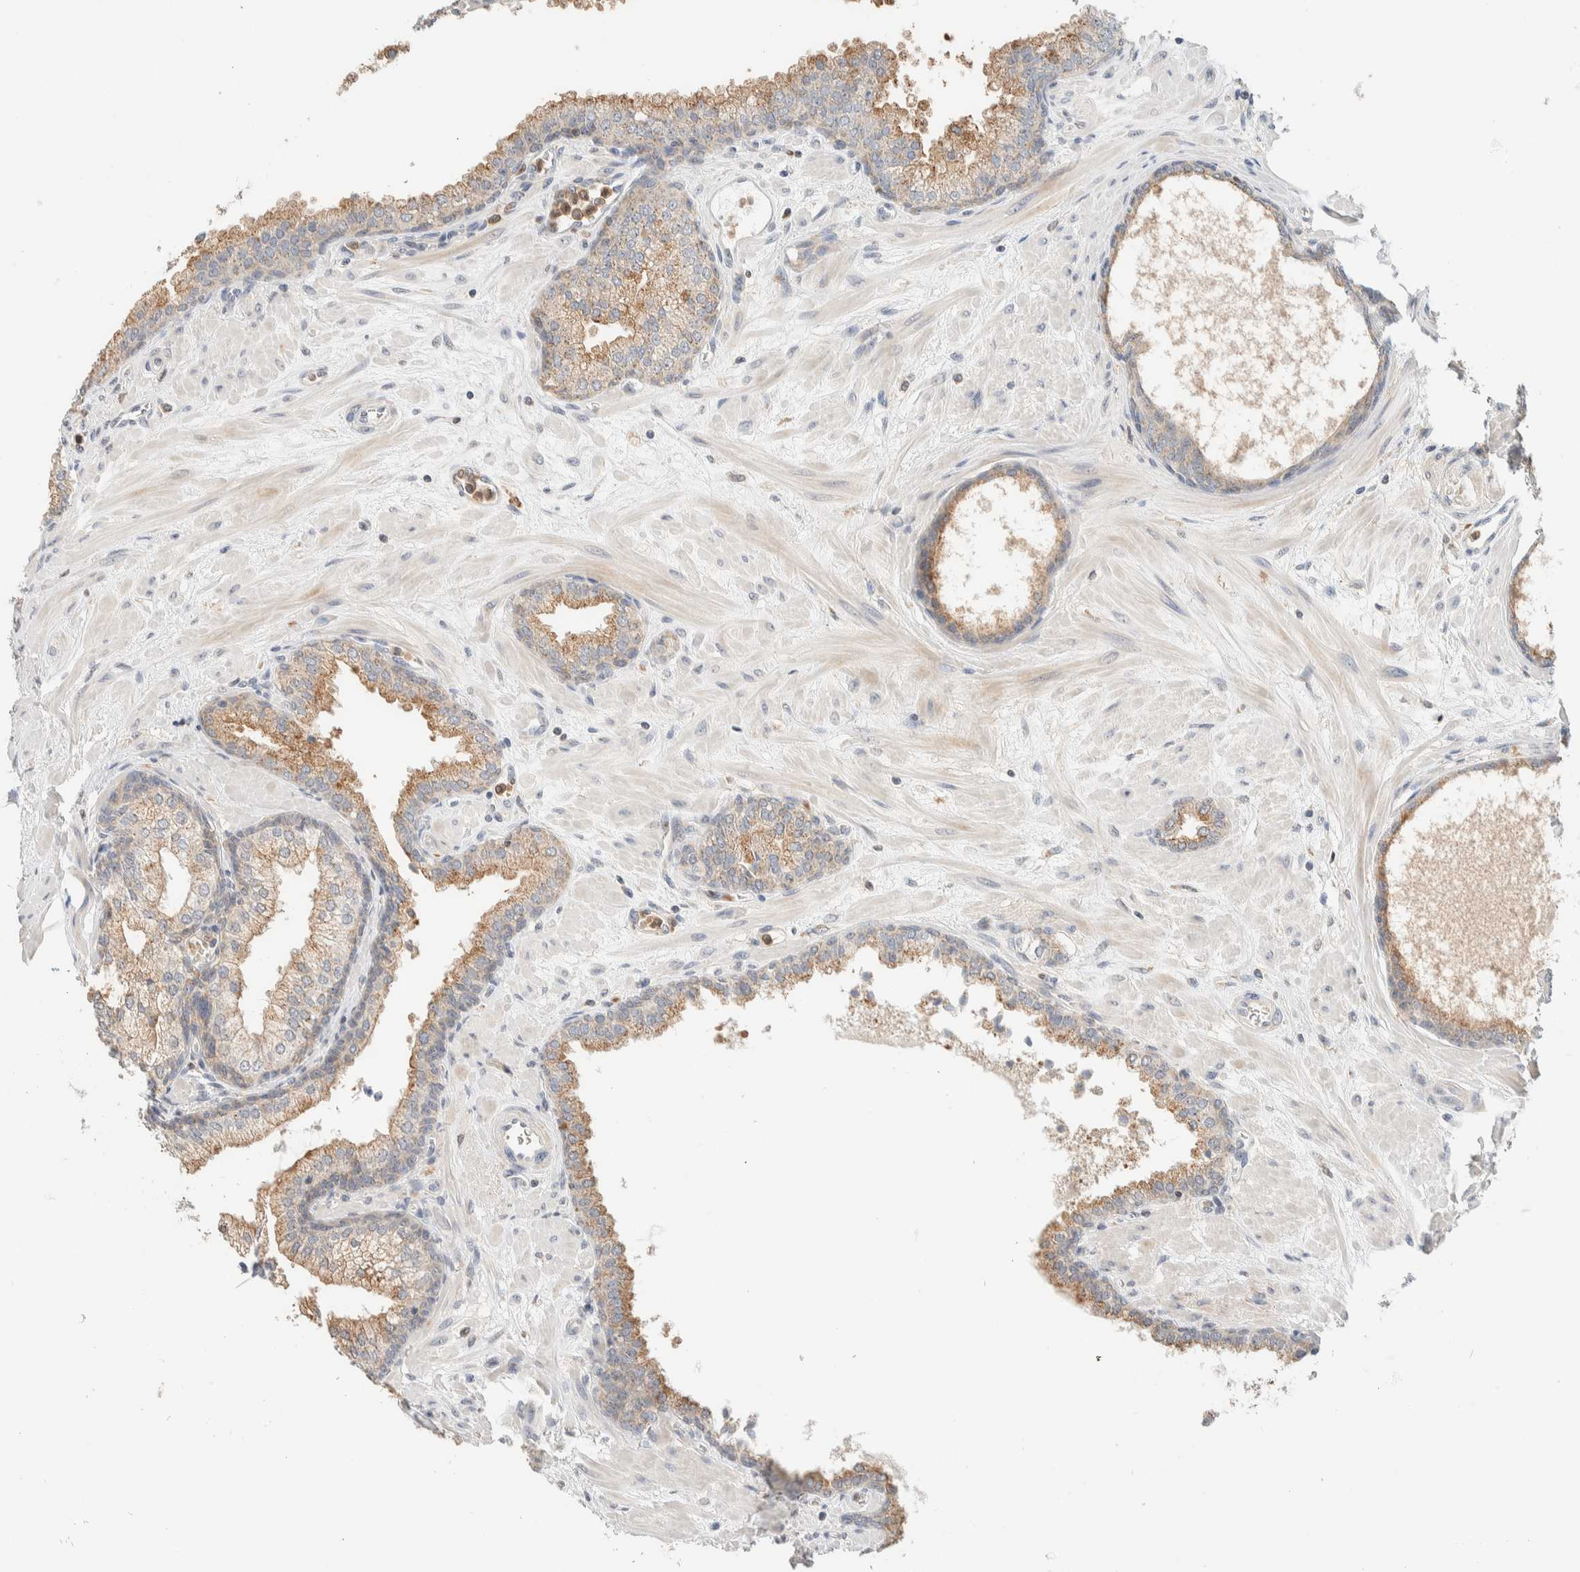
{"staining": {"intensity": "moderate", "quantity": ">75%", "location": "cytoplasmic/membranous"}, "tissue": "prostate", "cell_type": "Glandular cells", "image_type": "normal", "snomed": [{"axis": "morphology", "description": "Normal tissue, NOS"}, {"axis": "morphology", "description": "Urothelial carcinoma, Low grade"}, {"axis": "topography", "description": "Urinary bladder"}, {"axis": "topography", "description": "Prostate"}], "caption": "A high-resolution micrograph shows immunohistochemistry (IHC) staining of unremarkable prostate, which shows moderate cytoplasmic/membranous staining in approximately >75% of glandular cells.", "gene": "HDHD3", "patient": {"sex": "male", "age": 60}}